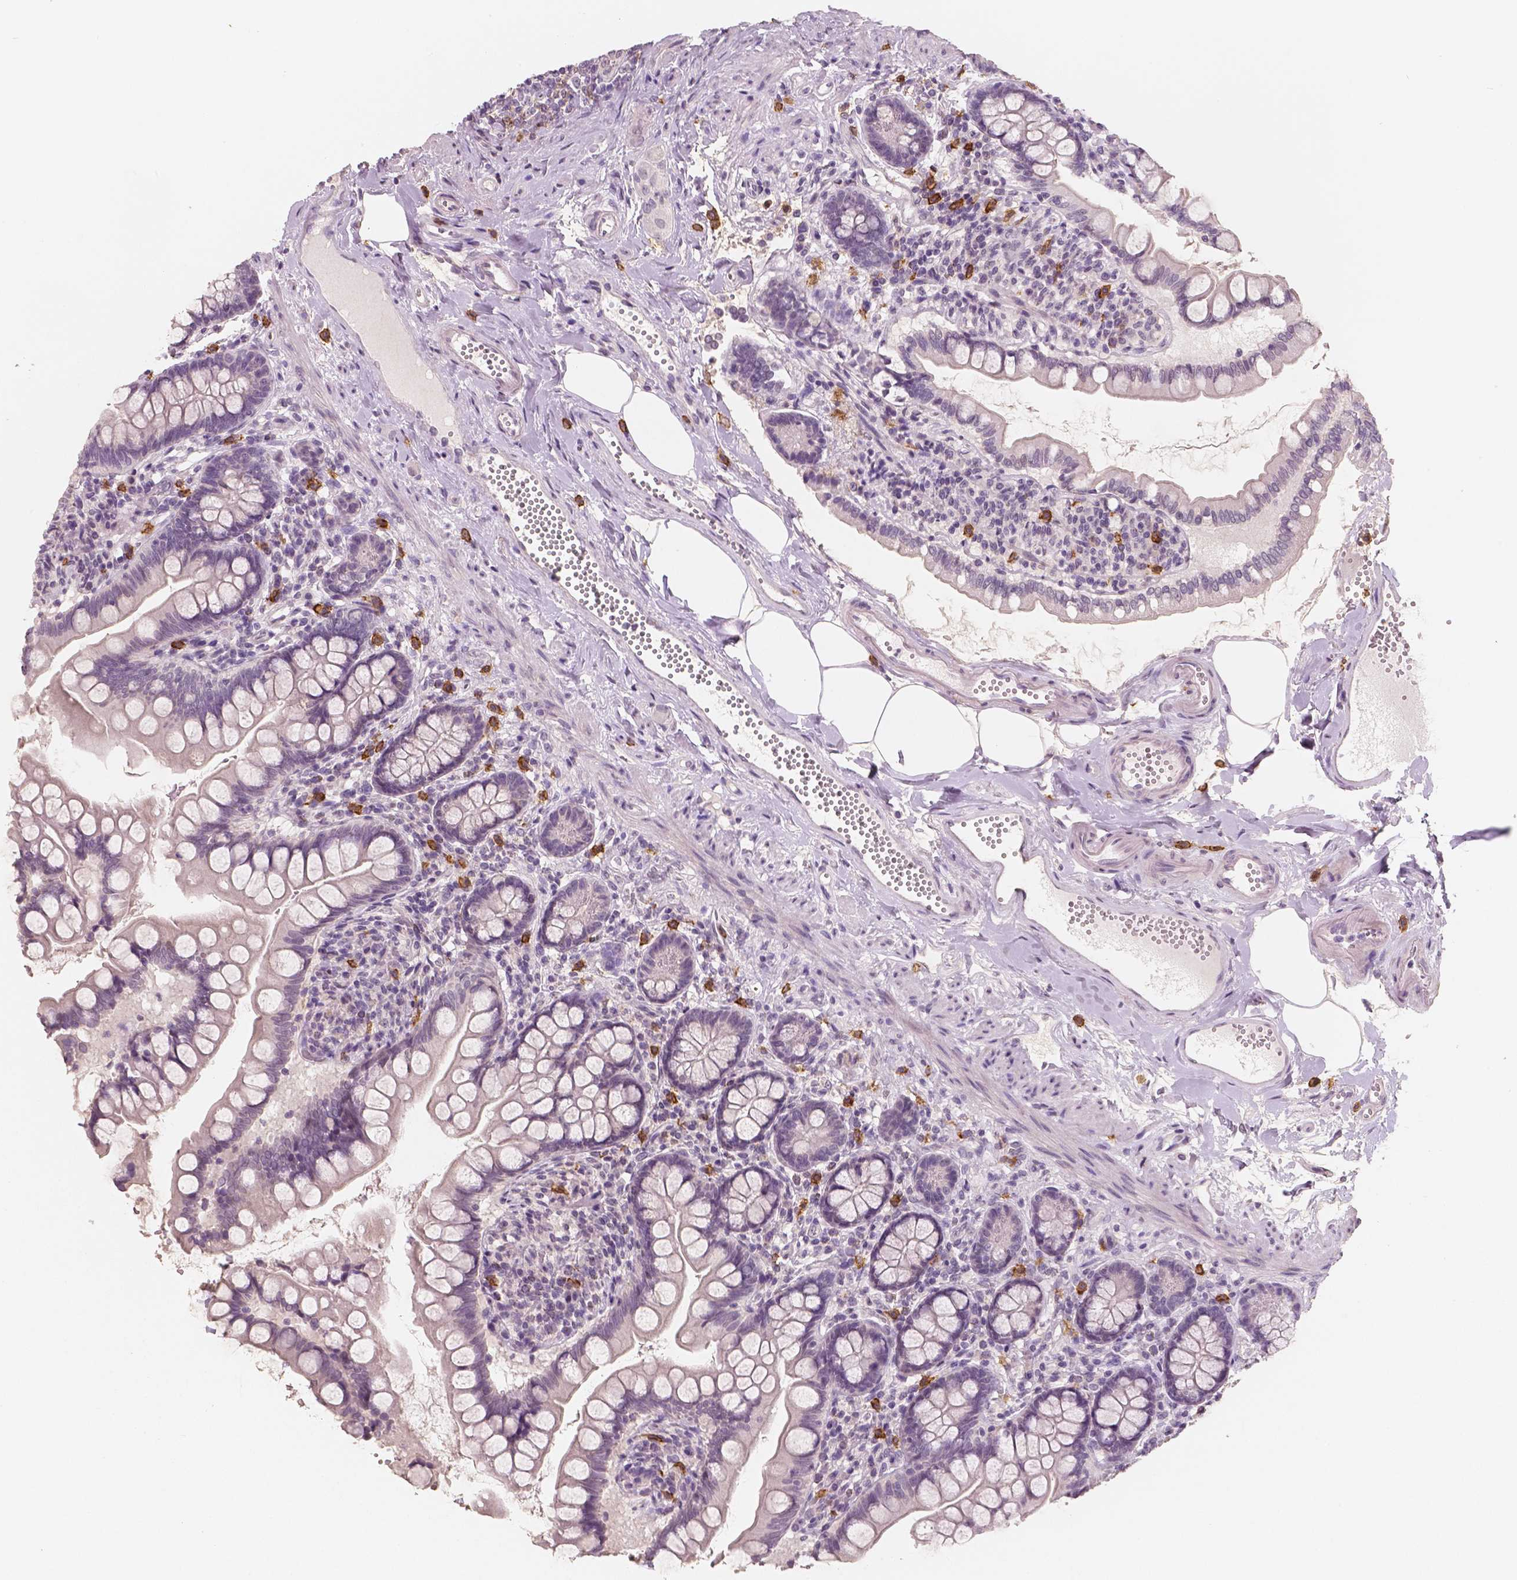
{"staining": {"intensity": "negative", "quantity": "none", "location": "none"}, "tissue": "small intestine", "cell_type": "Glandular cells", "image_type": "normal", "snomed": [{"axis": "morphology", "description": "Normal tissue, NOS"}, {"axis": "topography", "description": "Small intestine"}], "caption": "Glandular cells show no significant protein staining in normal small intestine. Brightfield microscopy of immunohistochemistry stained with DAB (3,3'-diaminobenzidine) (brown) and hematoxylin (blue), captured at high magnification.", "gene": "KIT", "patient": {"sex": "female", "age": 56}}